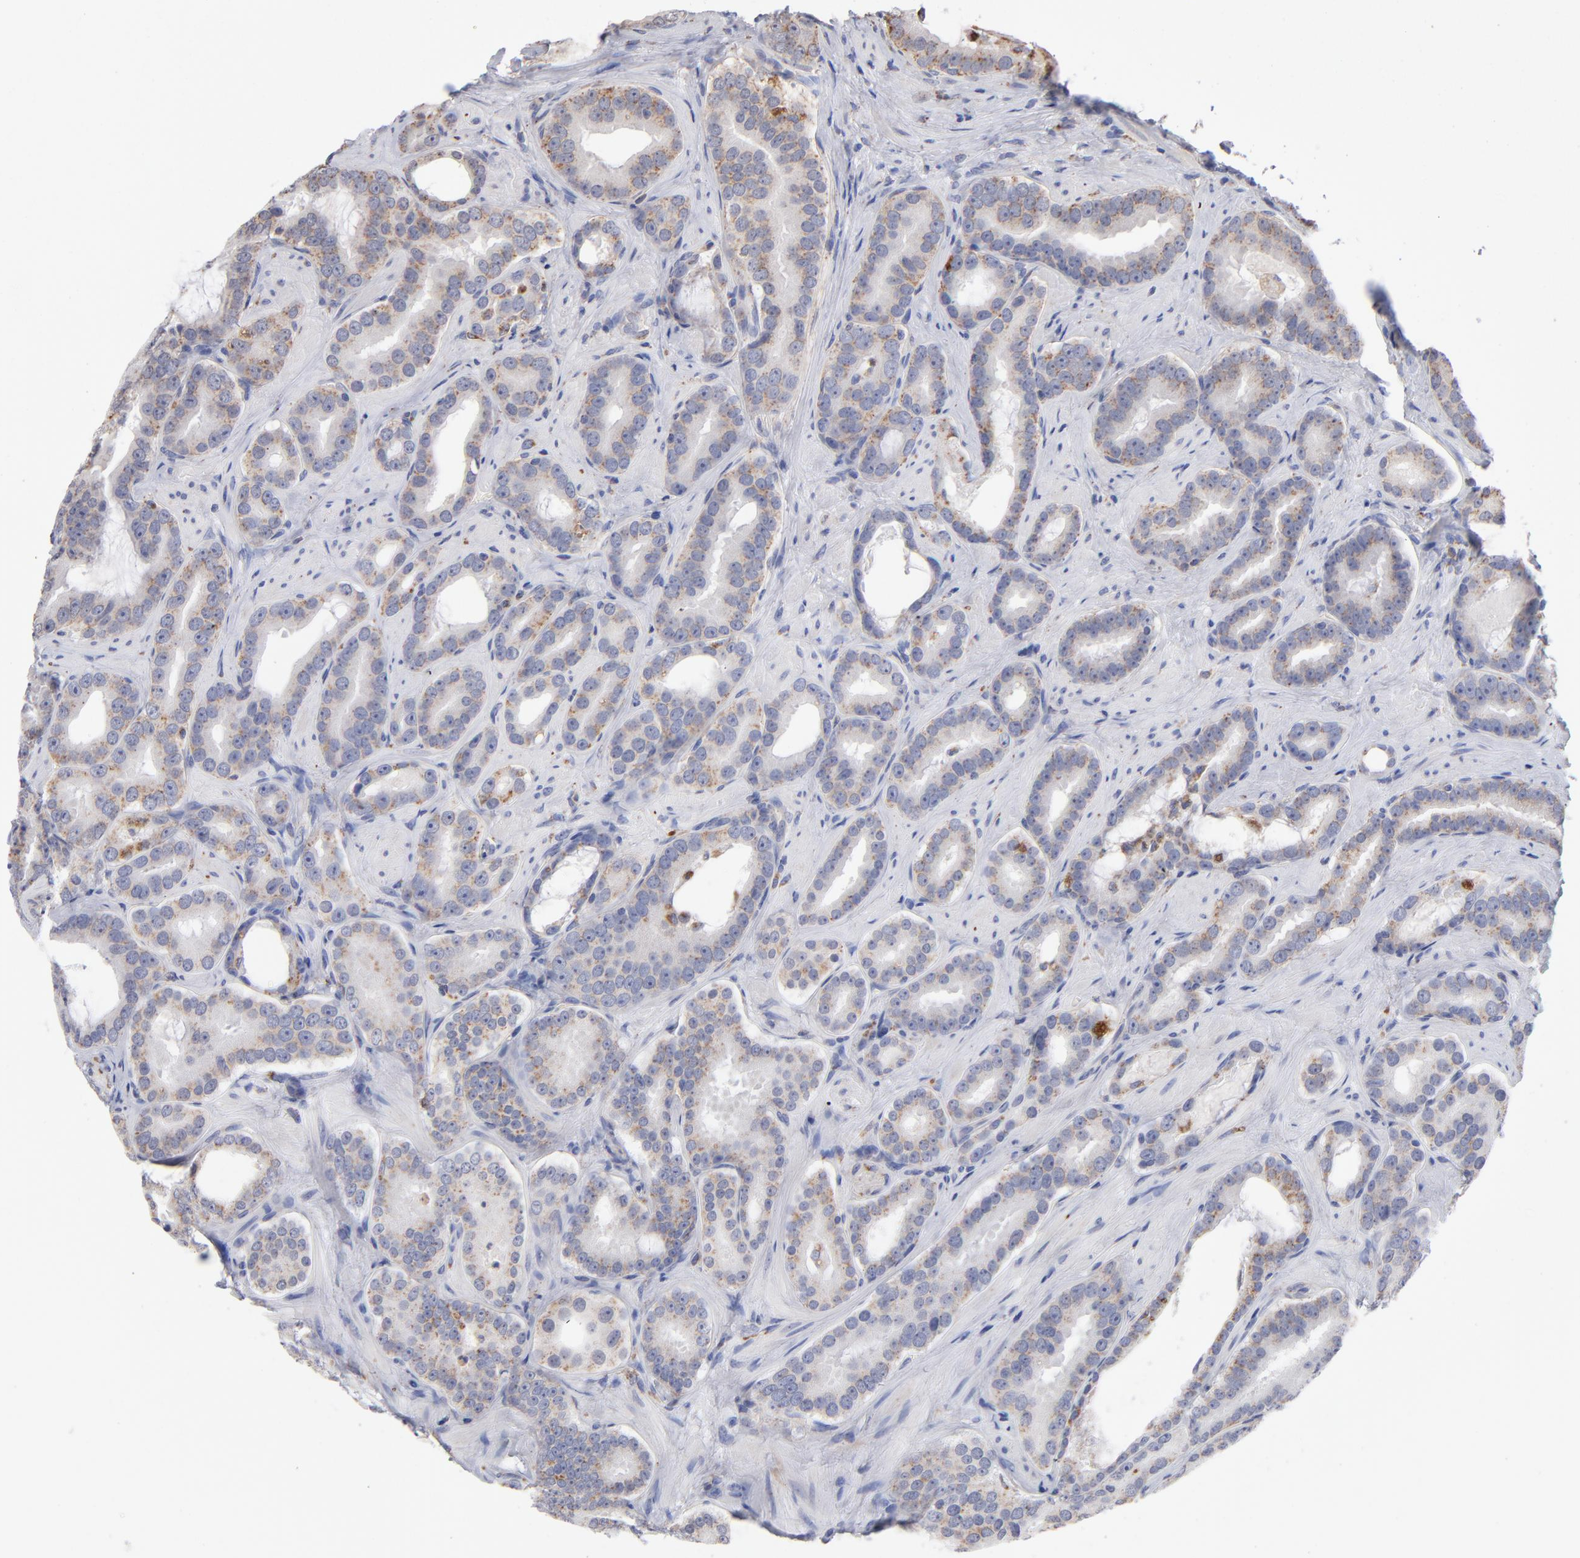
{"staining": {"intensity": "moderate", "quantity": ">75%", "location": "cytoplasmic/membranous"}, "tissue": "prostate cancer", "cell_type": "Tumor cells", "image_type": "cancer", "snomed": [{"axis": "morphology", "description": "Adenocarcinoma, Low grade"}, {"axis": "topography", "description": "Prostate"}], "caption": "Moderate cytoplasmic/membranous staining is seen in about >75% of tumor cells in prostate cancer (low-grade adenocarcinoma).", "gene": "RRAGB", "patient": {"sex": "male", "age": 59}}